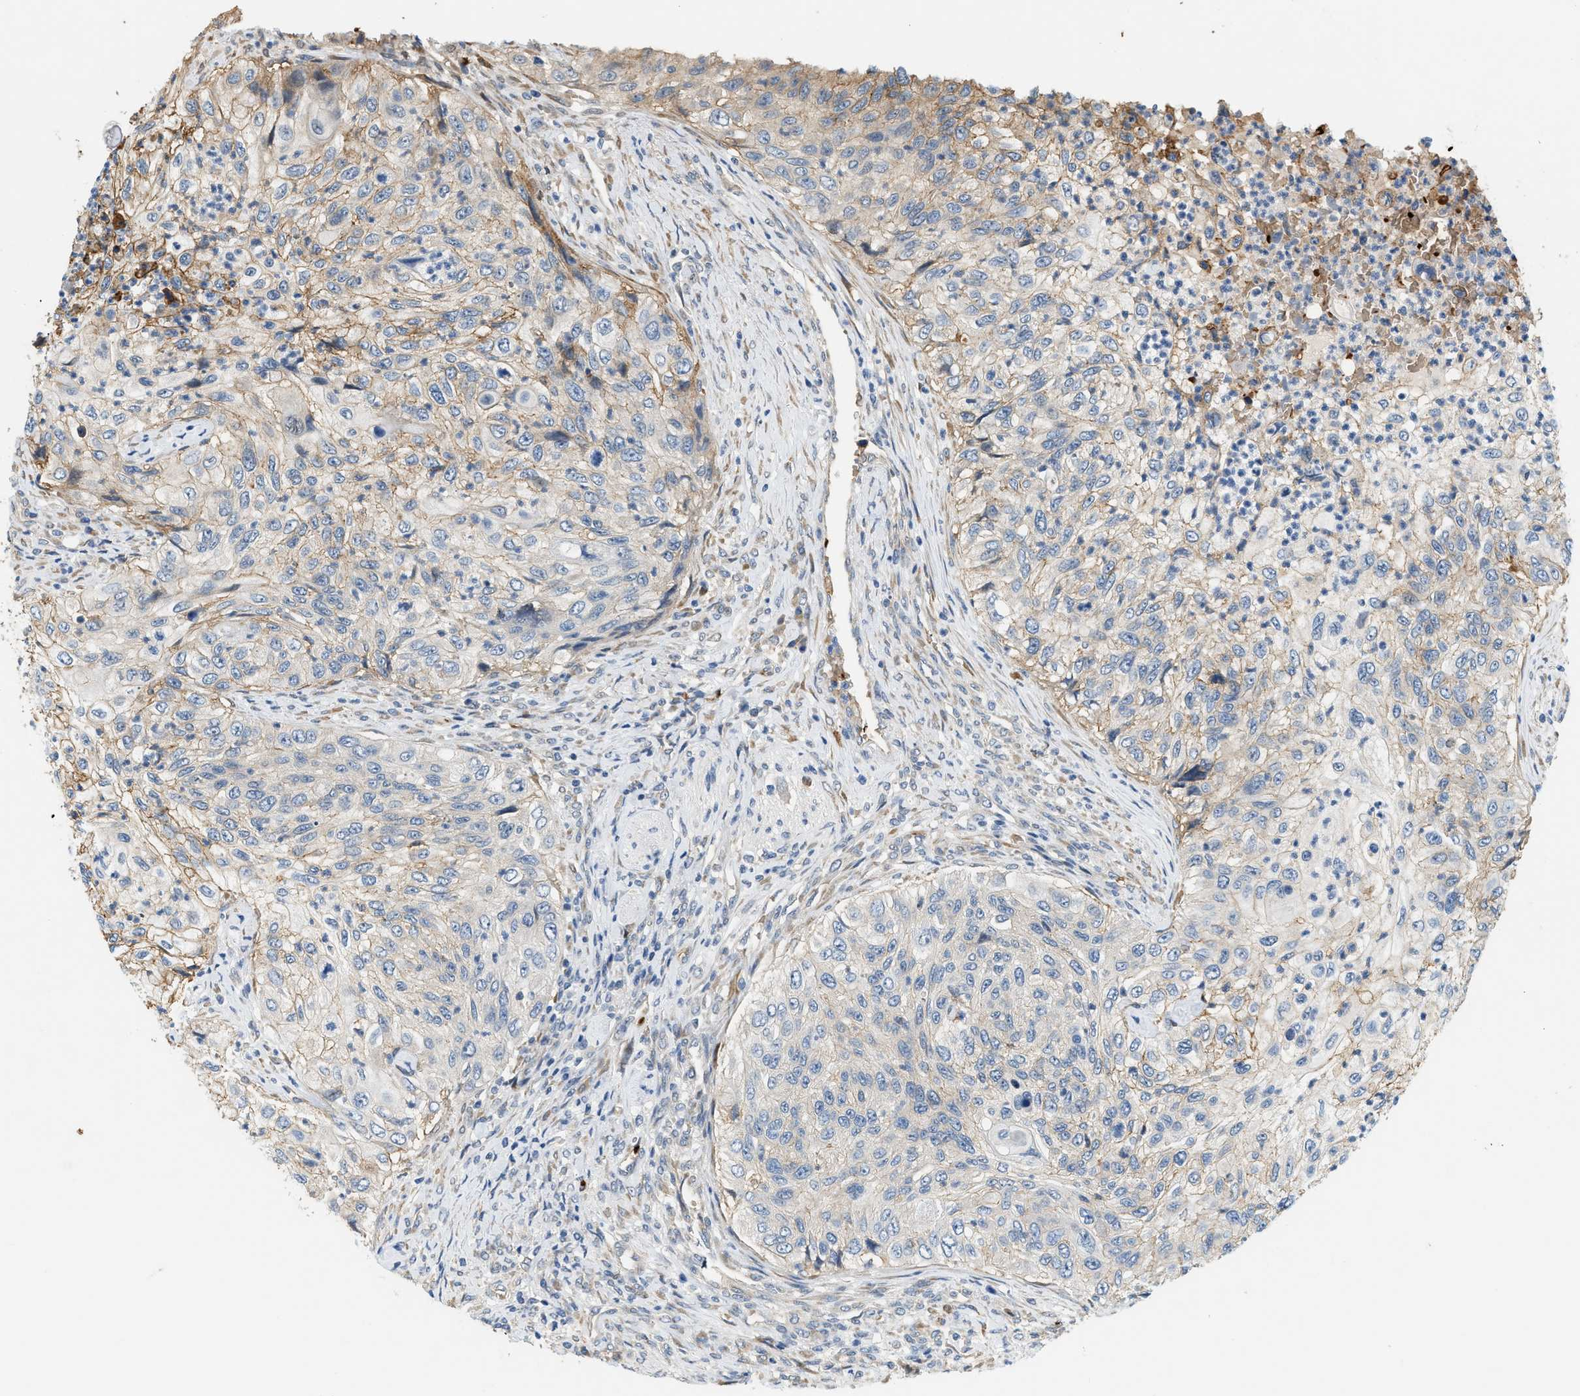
{"staining": {"intensity": "weak", "quantity": "25%-75%", "location": "cytoplasmic/membranous"}, "tissue": "urothelial cancer", "cell_type": "Tumor cells", "image_type": "cancer", "snomed": [{"axis": "morphology", "description": "Urothelial carcinoma, High grade"}, {"axis": "topography", "description": "Urinary bladder"}], "caption": "There is low levels of weak cytoplasmic/membranous positivity in tumor cells of urothelial cancer, as demonstrated by immunohistochemical staining (brown color).", "gene": "CYTH2", "patient": {"sex": "female", "age": 60}}